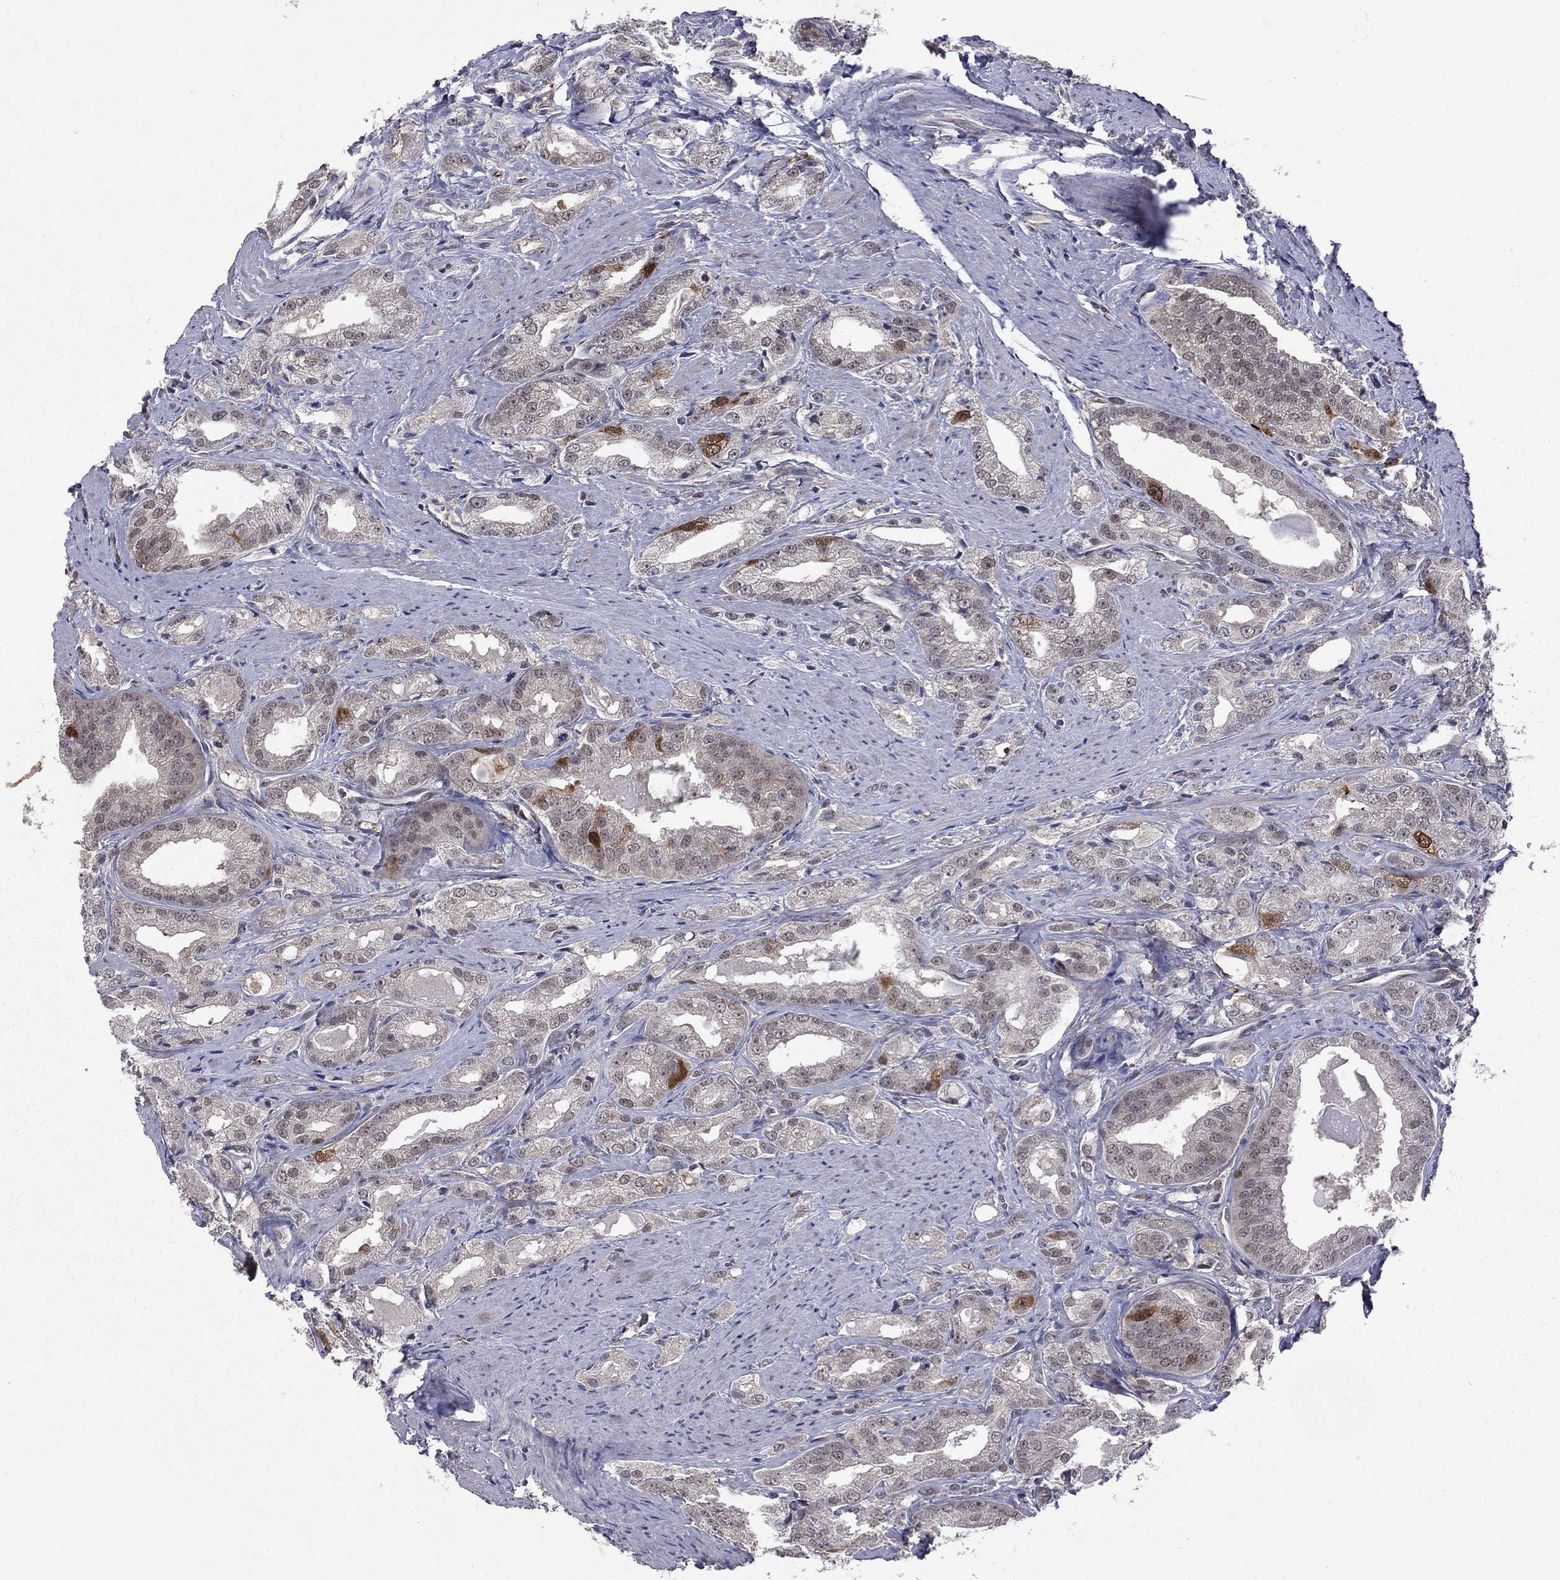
{"staining": {"intensity": "strong", "quantity": "<25%", "location": "cytoplasmic/membranous"}, "tissue": "prostate cancer", "cell_type": "Tumor cells", "image_type": "cancer", "snomed": [{"axis": "morphology", "description": "Adenocarcinoma, NOS"}, {"axis": "morphology", "description": "Adenocarcinoma, High grade"}, {"axis": "topography", "description": "Prostate"}], "caption": "This micrograph exhibits immunohistochemistry (IHC) staining of human prostate cancer, with medium strong cytoplasmic/membranous expression in about <25% of tumor cells.", "gene": "GPAA1", "patient": {"sex": "male", "age": 70}}